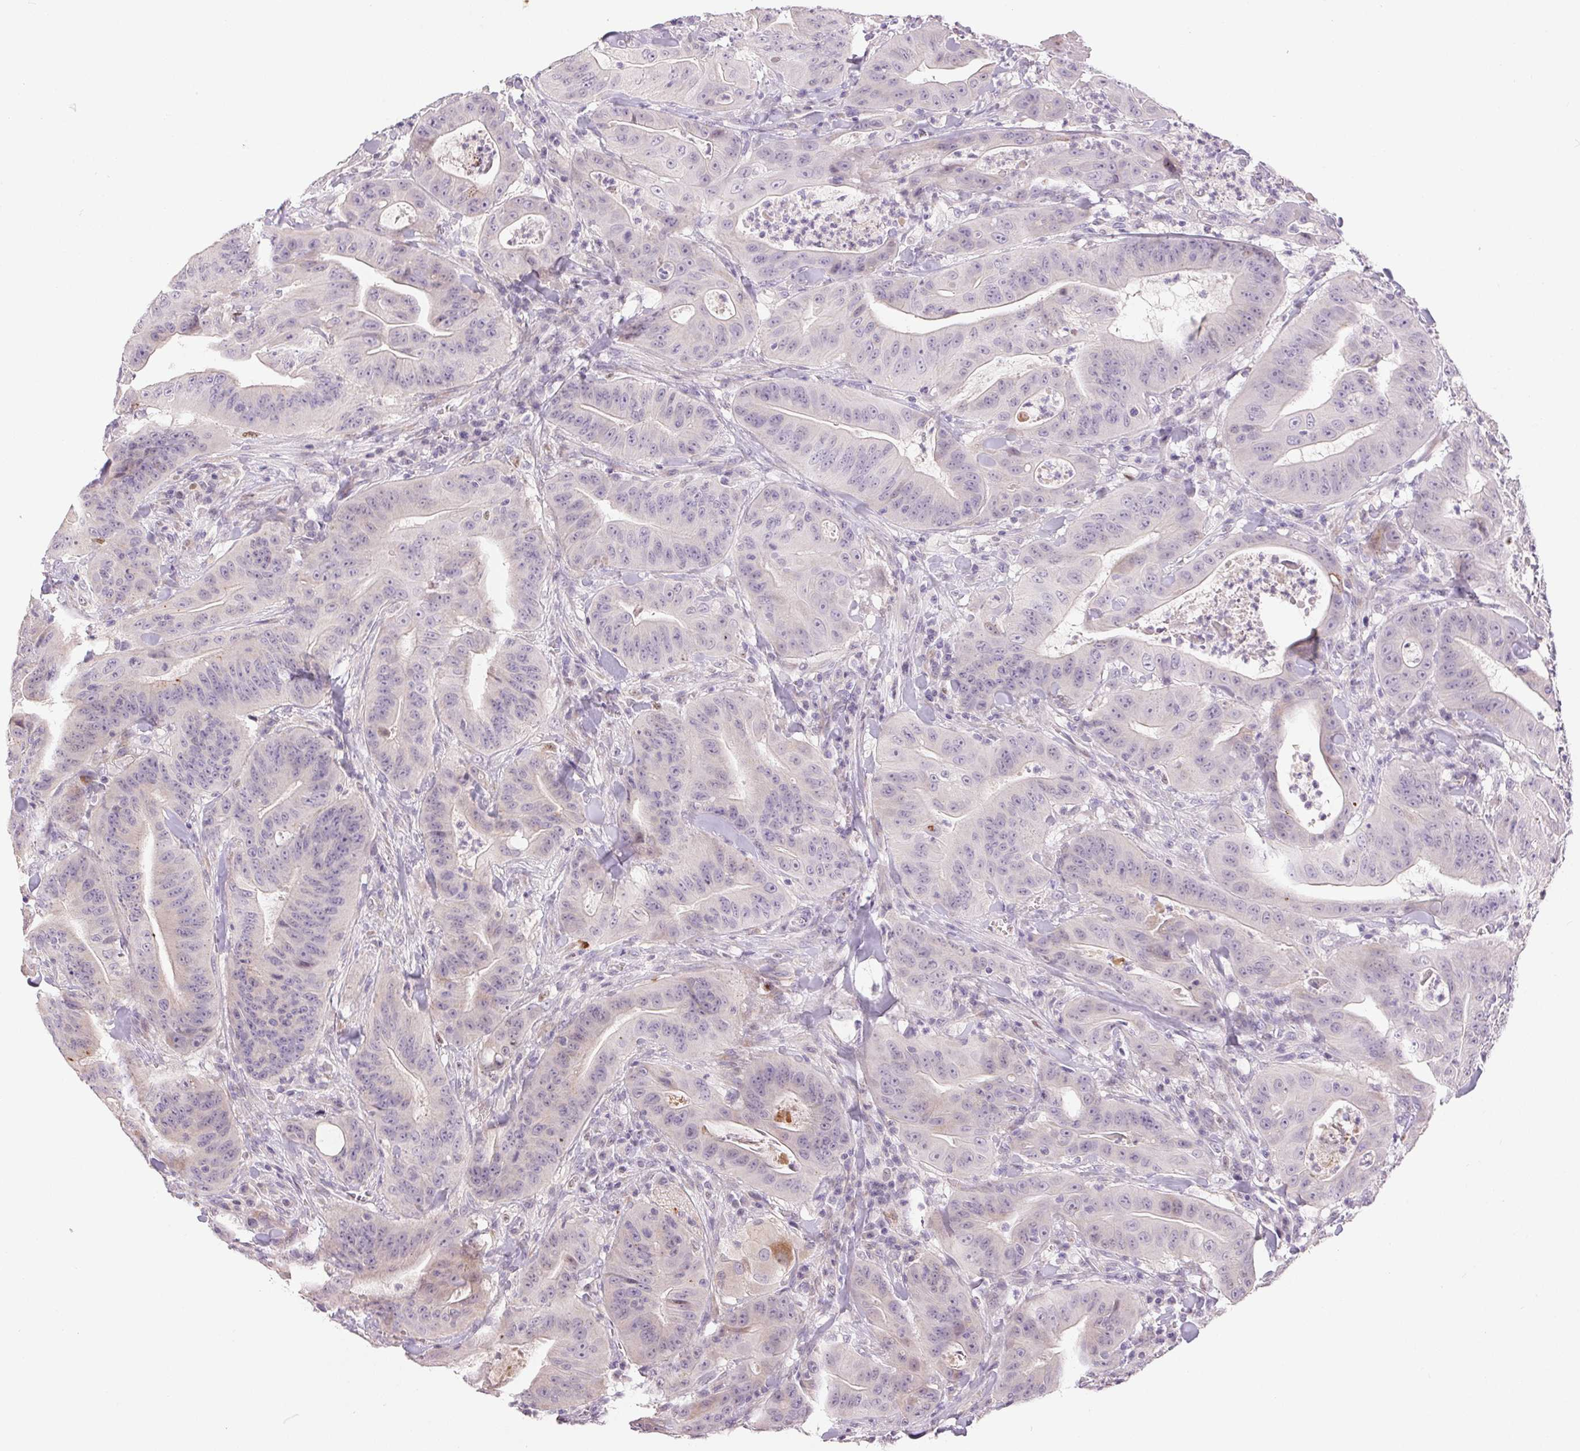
{"staining": {"intensity": "negative", "quantity": "none", "location": "none"}, "tissue": "colorectal cancer", "cell_type": "Tumor cells", "image_type": "cancer", "snomed": [{"axis": "morphology", "description": "Adenocarcinoma, NOS"}, {"axis": "topography", "description": "Colon"}], "caption": "Image shows no significant protein staining in tumor cells of adenocarcinoma (colorectal). The staining is performed using DAB (3,3'-diaminobenzidine) brown chromogen with nuclei counter-stained in using hematoxylin.", "gene": "RPGRIP1", "patient": {"sex": "male", "age": 33}}